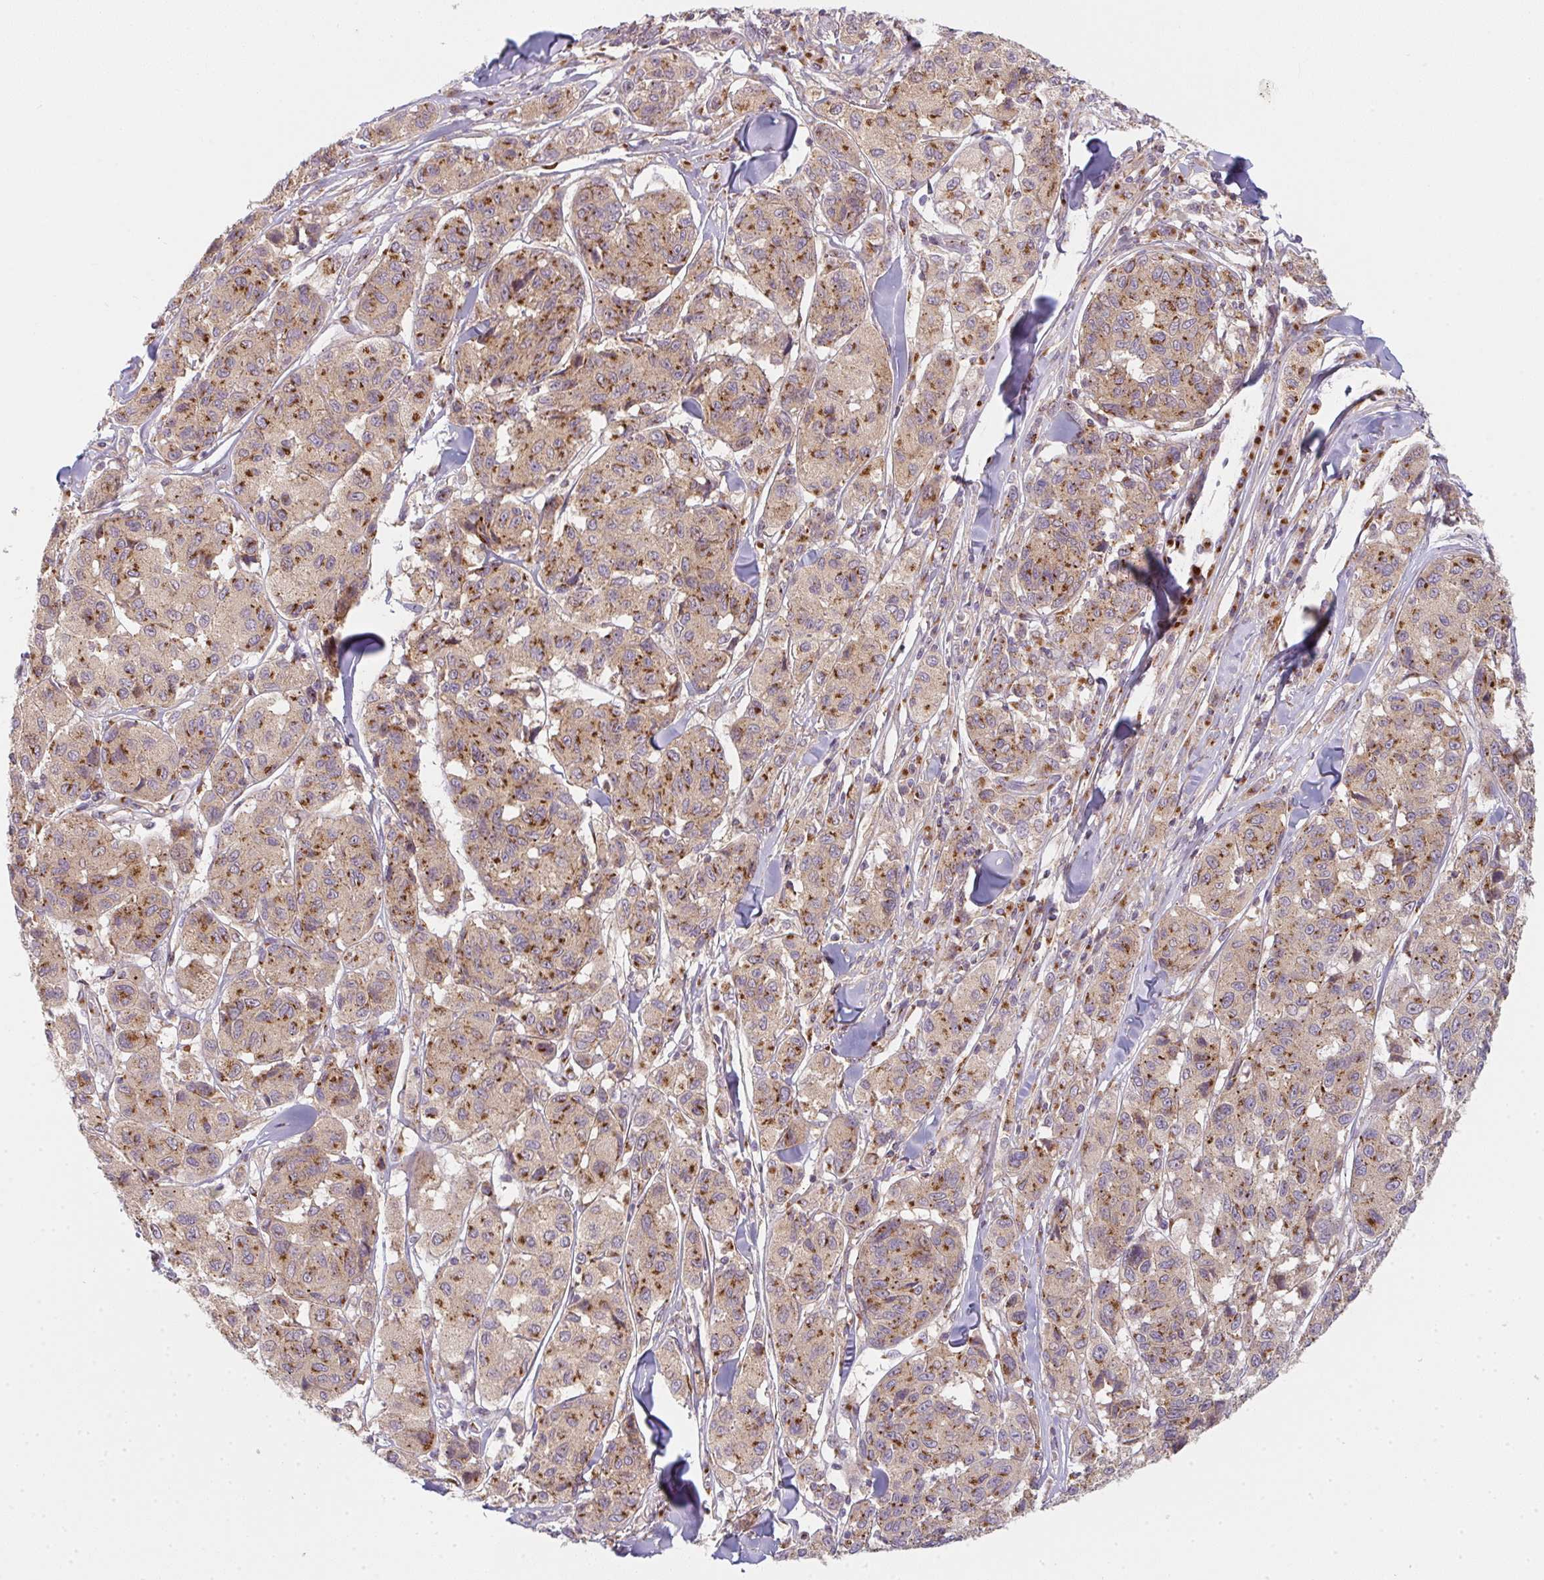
{"staining": {"intensity": "strong", "quantity": ">75%", "location": "cytoplasmic/membranous"}, "tissue": "melanoma", "cell_type": "Tumor cells", "image_type": "cancer", "snomed": [{"axis": "morphology", "description": "Malignant melanoma, NOS"}, {"axis": "topography", "description": "Skin"}], "caption": "IHC image of melanoma stained for a protein (brown), which demonstrates high levels of strong cytoplasmic/membranous expression in approximately >75% of tumor cells.", "gene": "GVQW3", "patient": {"sex": "female", "age": 66}}